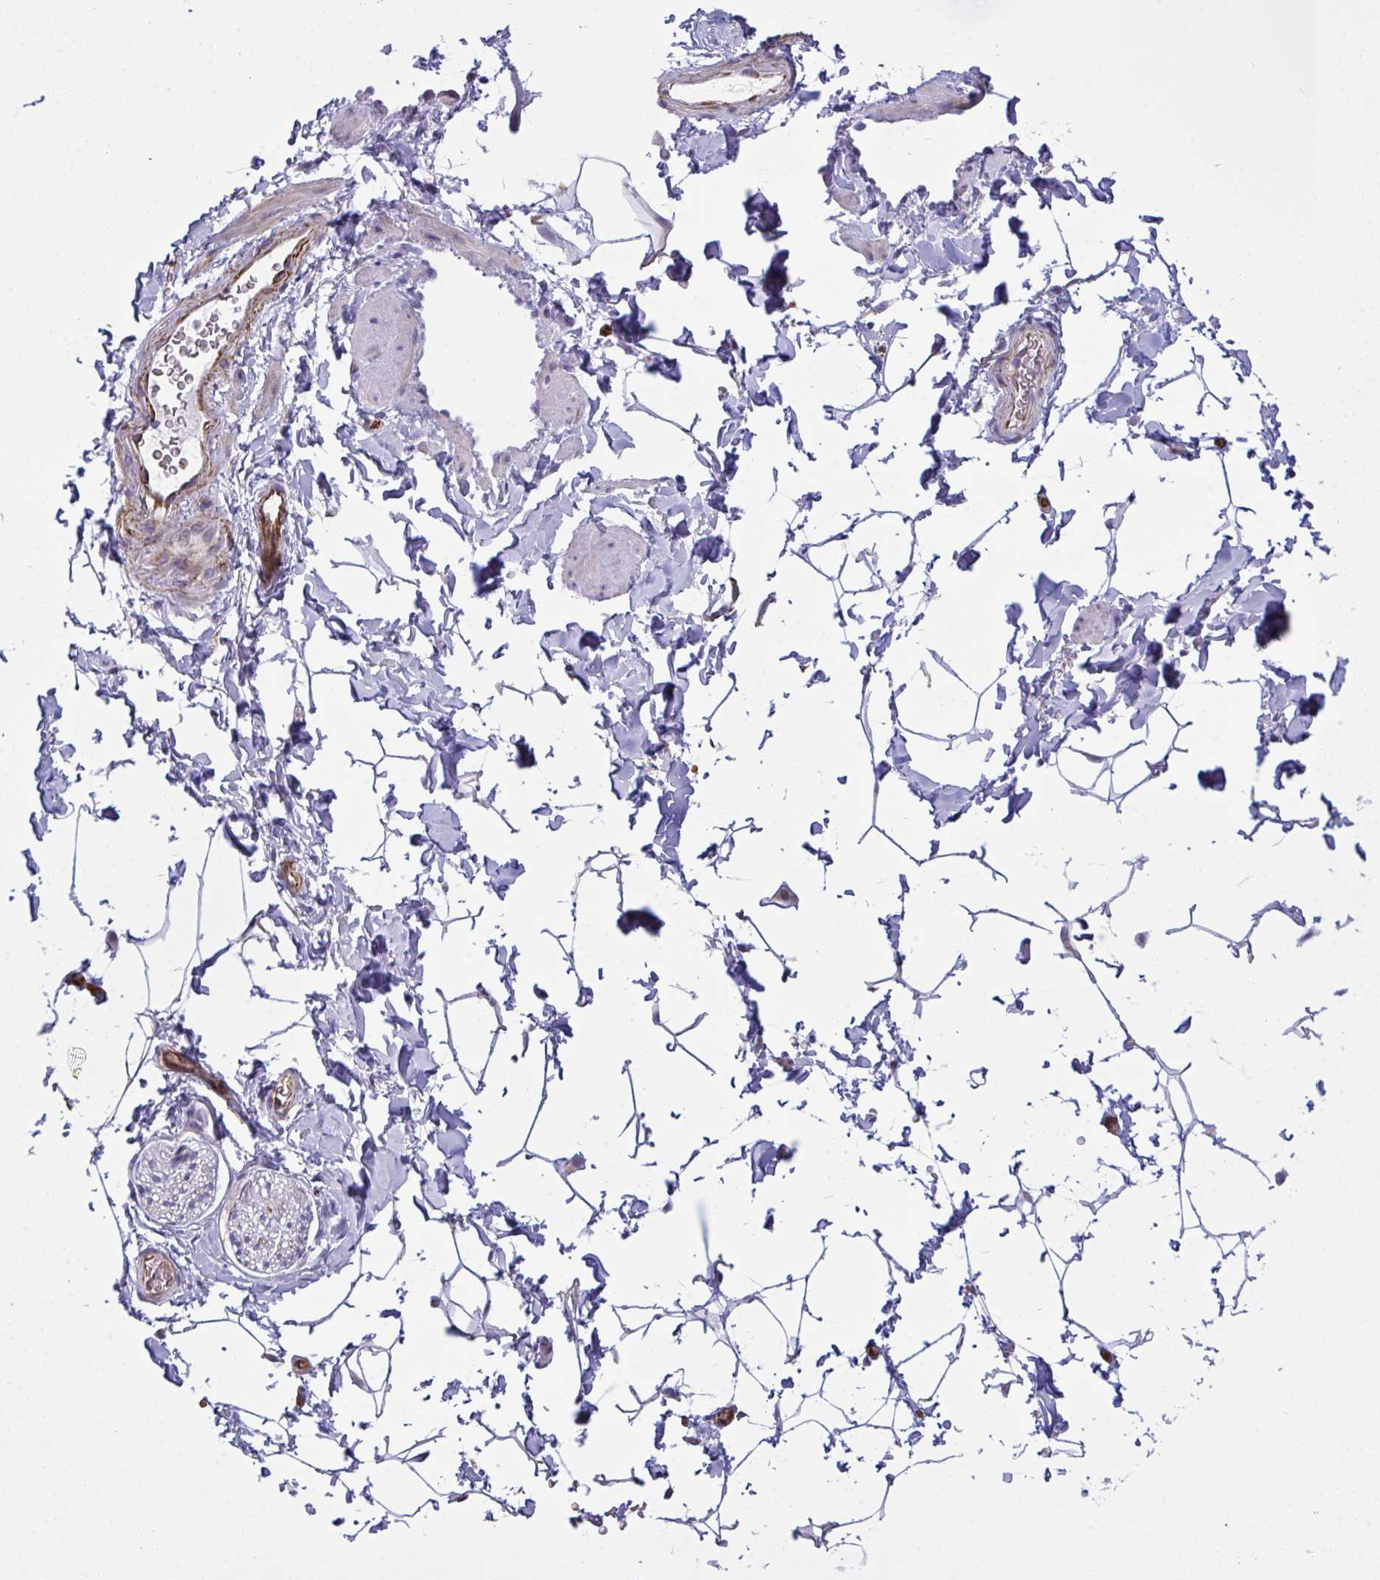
{"staining": {"intensity": "negative", "quantity": "none", "location": "none"}, "tissue": "adipose tissue", "cell_type": "Adipocytes", "image_type": "normal", "snomed": [{"axis": "morphology", "description": "Normal tissue, NOS"}, {"axis": "topography", "description": "Epididymis"}, {"axis": "topography", "description": "Peripheral nerve tissue"}], "caption": "Immunohistochemistry (IHC) histopathology image of benign adipose tissue stained for a protein (brown), which demonstrates no staining in adipocytes.", "gene": "SLC35B1", "patient": {"sex": "male", "age": 32}}